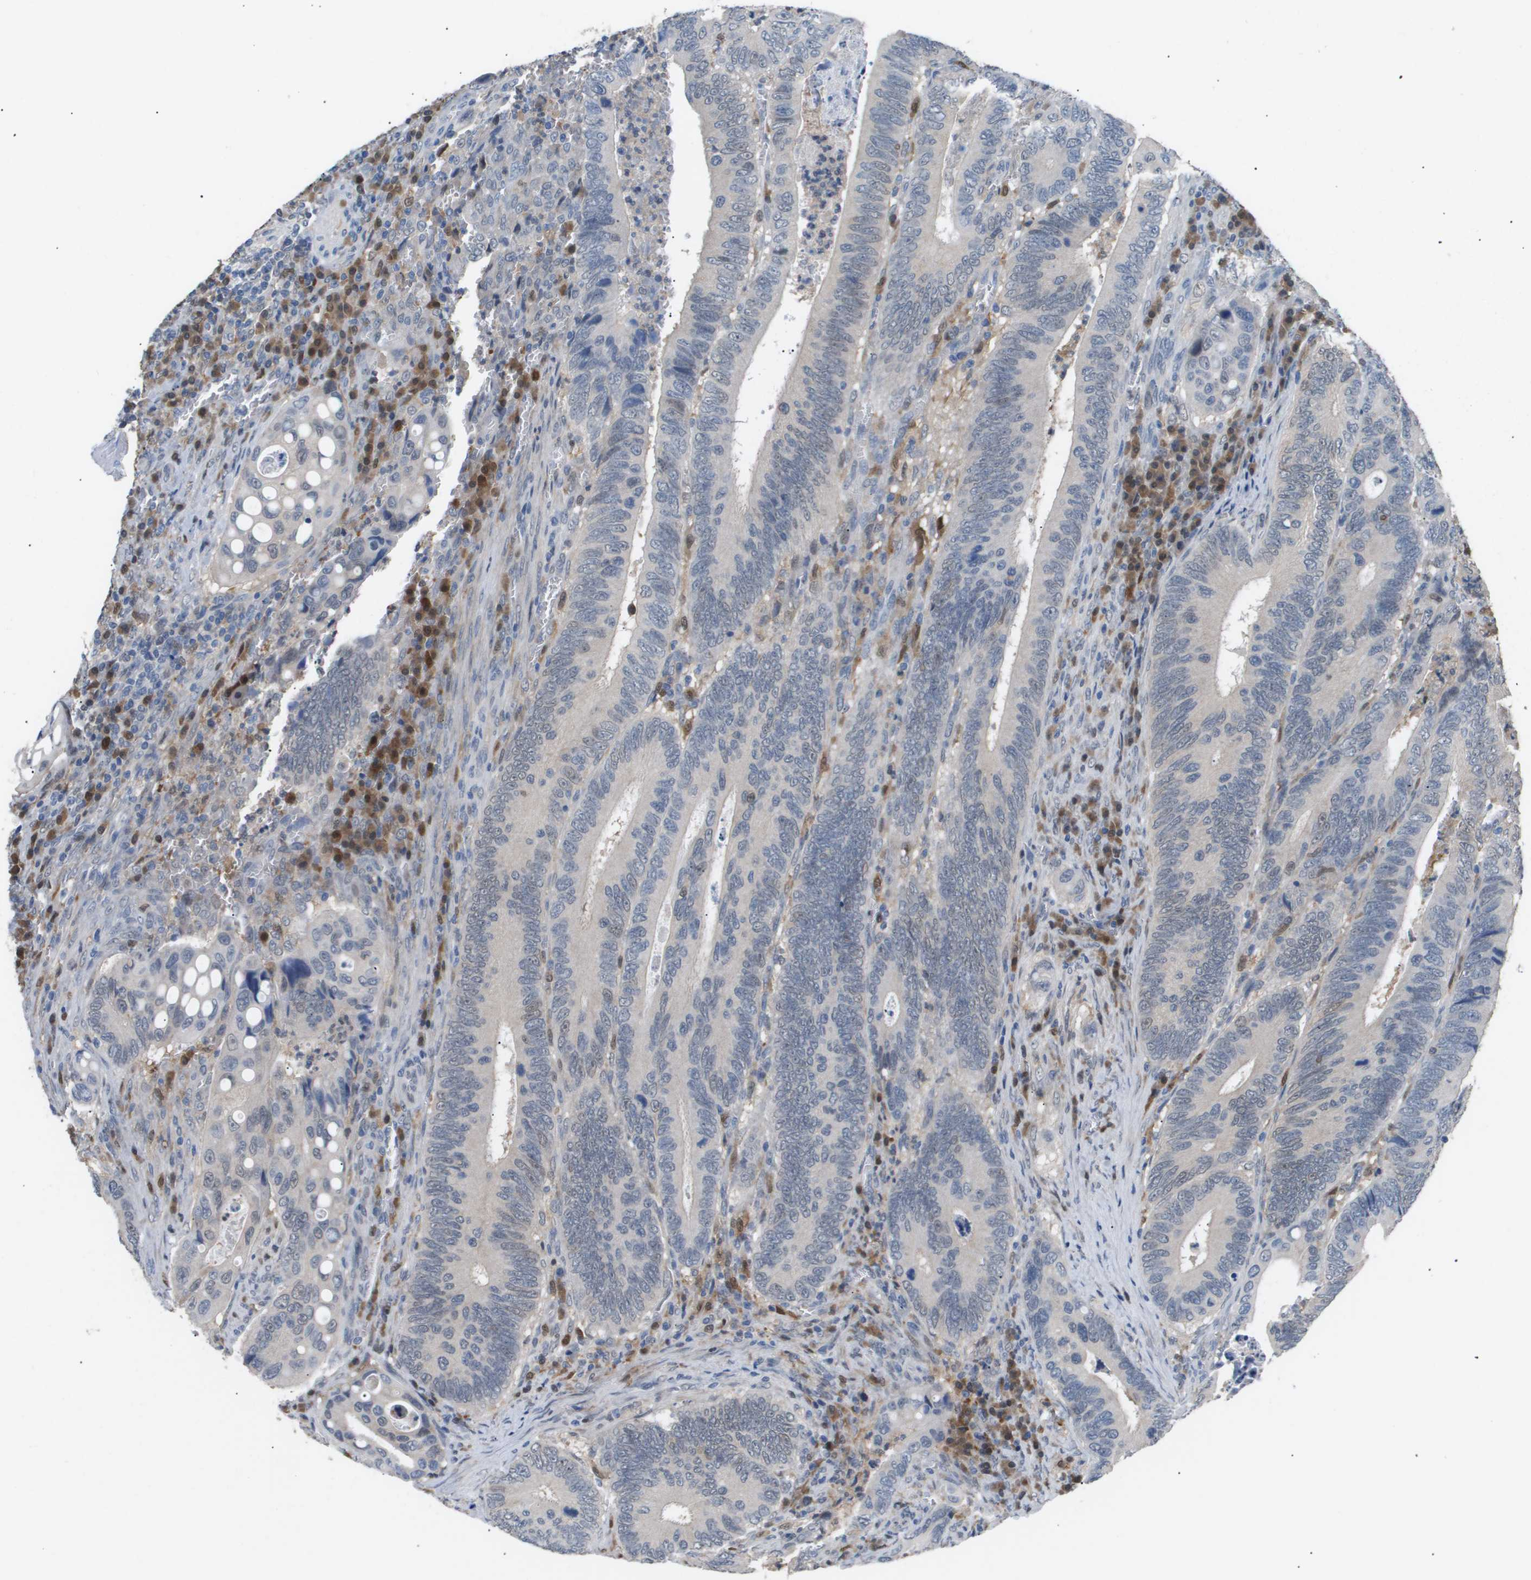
{"staining": {"intensity": "weak", "quantity": "<25%", "location": "cytoplasmic/membranous,nuclear"}, "tissue": "colorectal cancer", "cell_type": "Tumor cells", "image_type": "cancer", "snomed": [{"axis": "morphology", "description": "Inflammation, NOS"}, {"axis": "morphology", "description": "Adenocarcinoma, NOS"}, {"axis": "topography", "description": "Colon"}], "caption": "Human adenocarcinoma (colorectal) stained for a protein using IHC reveals no expression in tumor cells.", "gene": "AKR1A1", "patient": {"sex": "male", "age": 72}}